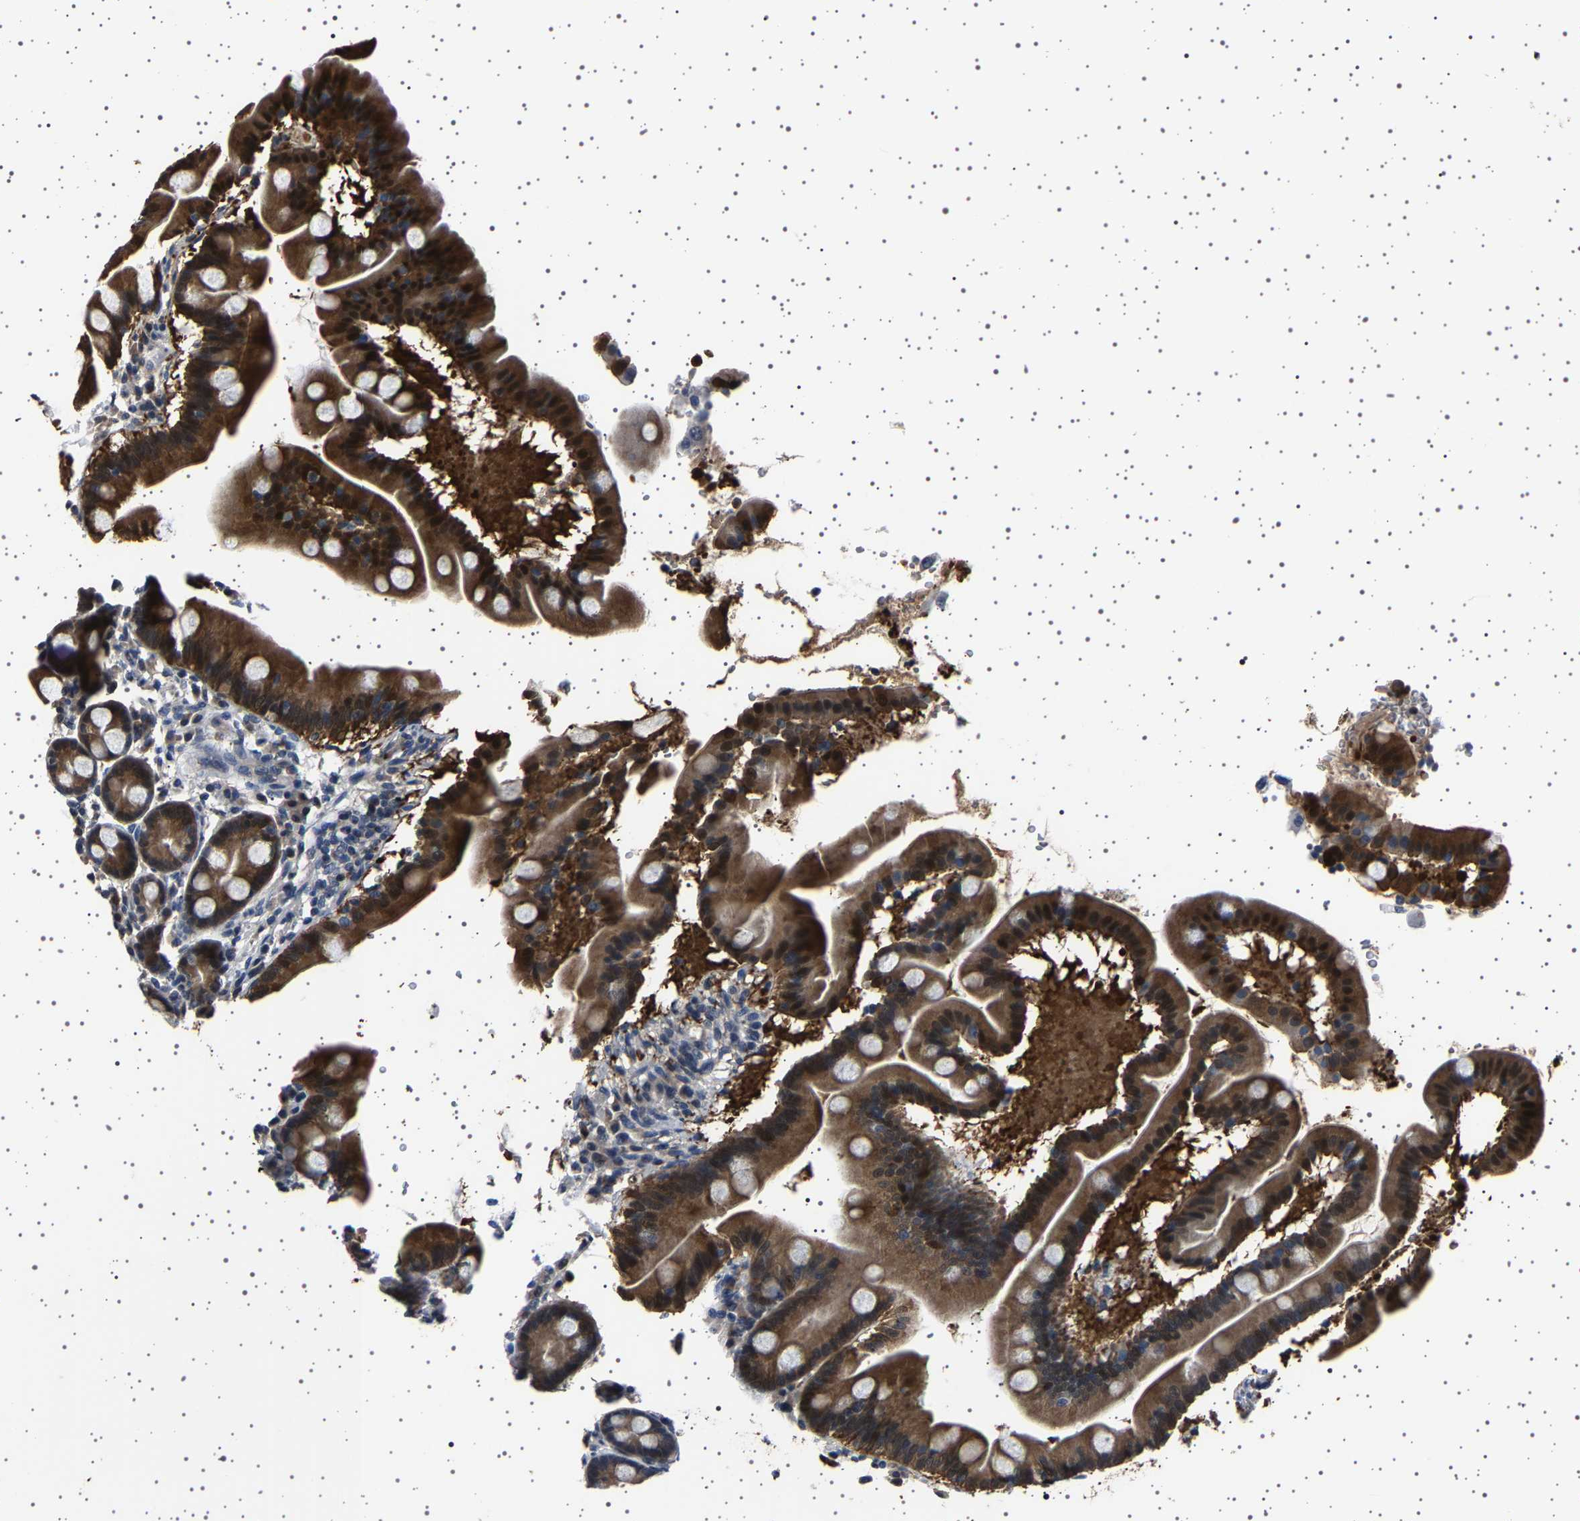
{"staining": {"intensity": "strong", "quantity": ">75%", "location": "cytoplasmic/membranous"}, "tissue": "duodenum", "cell_type": "Glandular cells", "image_type": "normal", "snomed": [{"axis": "morphology", "description": "Normal tissue, NOS"}, {"axis": "topography", "description": "Duodenum"}], "caption": "Duodenum was stained to show a protein in brown. There is high levels of strong cytoplasmic/membranous positivity in approximately >75% of glandular cells. The protein of interest is shown in brown color, while the nuclei are stained blue.", "gene": "IL10RB", "patient": {"sex": "male", "age": 50}}